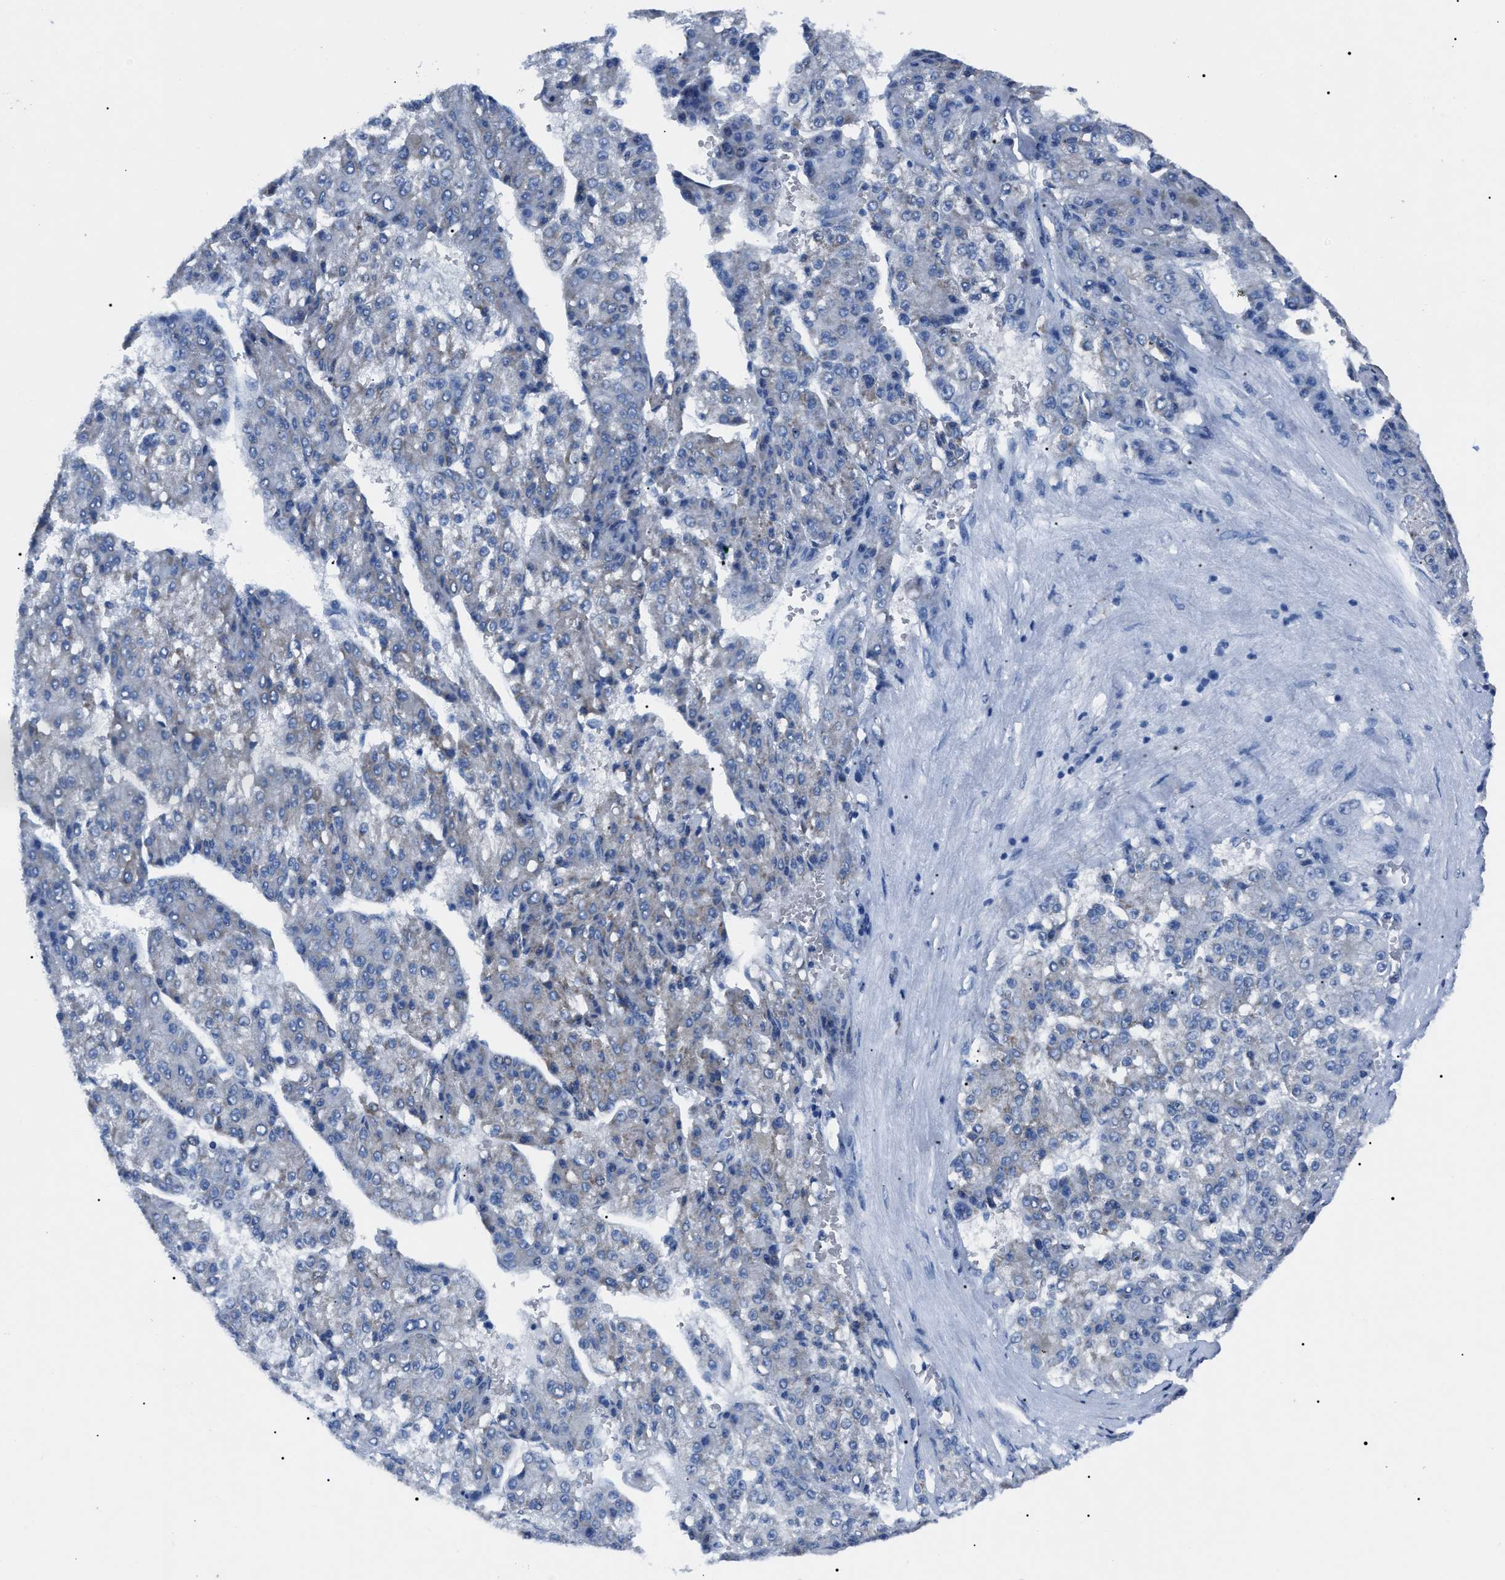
{"staining": {"intensity": "negative", "quantity": "none", "location": "none"}, "tissue": "liver cancer", "cell_type": "Tumor cells", "image_type": "cancer", "snomed": [{"axis": "morphology", "description": "Carcinoma, Hepatocellular, NOS"}, {"axis": "topography", "description": "Liver"}], "caption": "Image shows no significant protein staining in tumor cells of liver hepatocellular carcinoma.", "gene": "LRRC14", "patient": {"sex": "female", "age": 73}}